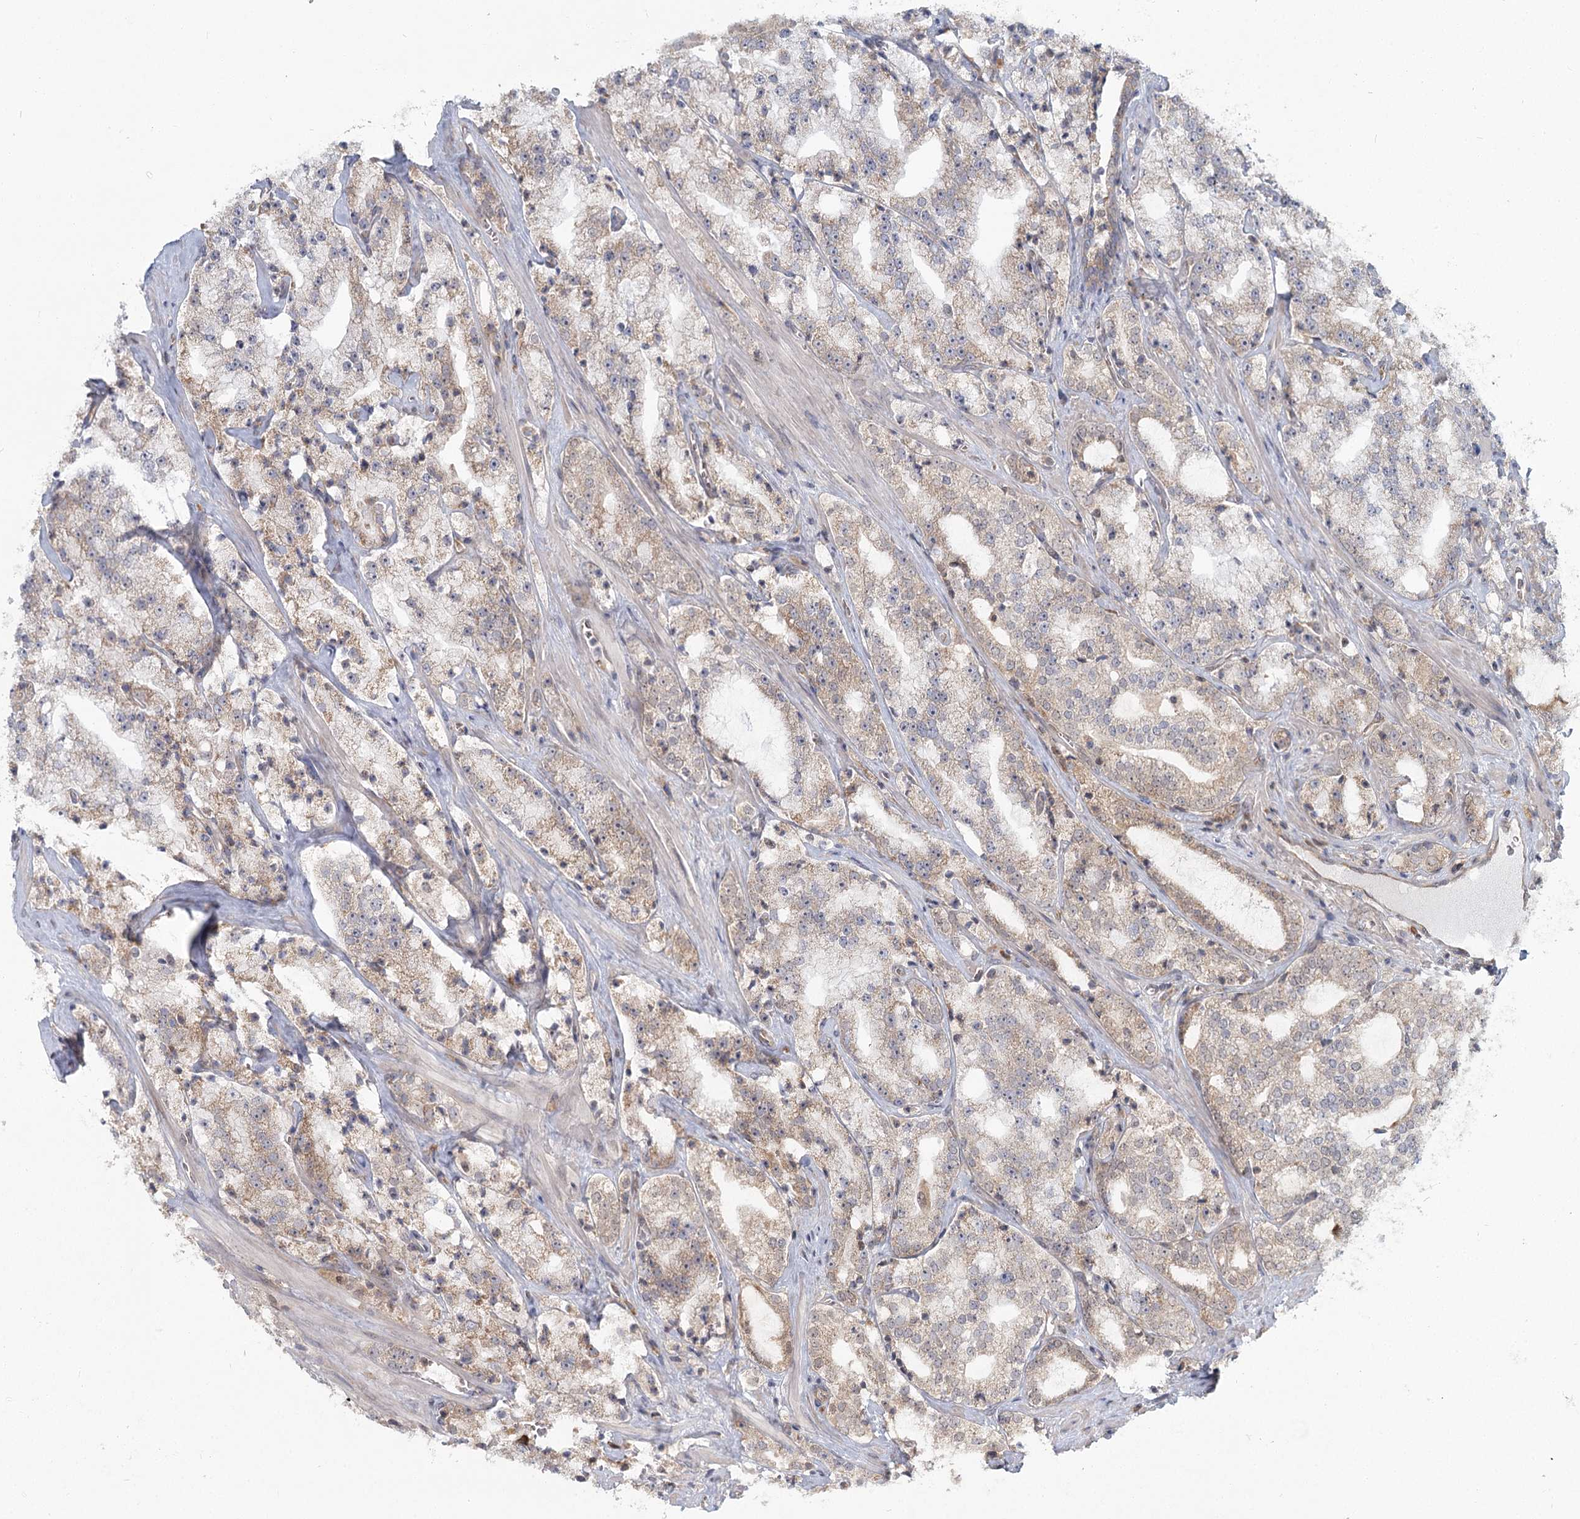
{"staining": {"intensity": "weak", "quantity": "25%-75%", "location": "cytoplasmic/membranous"}, "tissue": "prostate cancer", "cell_type": "Tumor cells", "image_type": "cancer", "snomed": [{"axis": "morphology", "description": "Adenocarcinoma, High grade"}, {"axis": "topography", "description": "Prostate"}], "caption": "Human prostate adenocarcinoma (high-grade) stained for a protein (brown) reveals weak cytoplasmic/membranous positive positivity in approximately 25%-75% of tumor cells.", "gene": "THNSL1", "patient": {"sex": "male", "age": 64}}